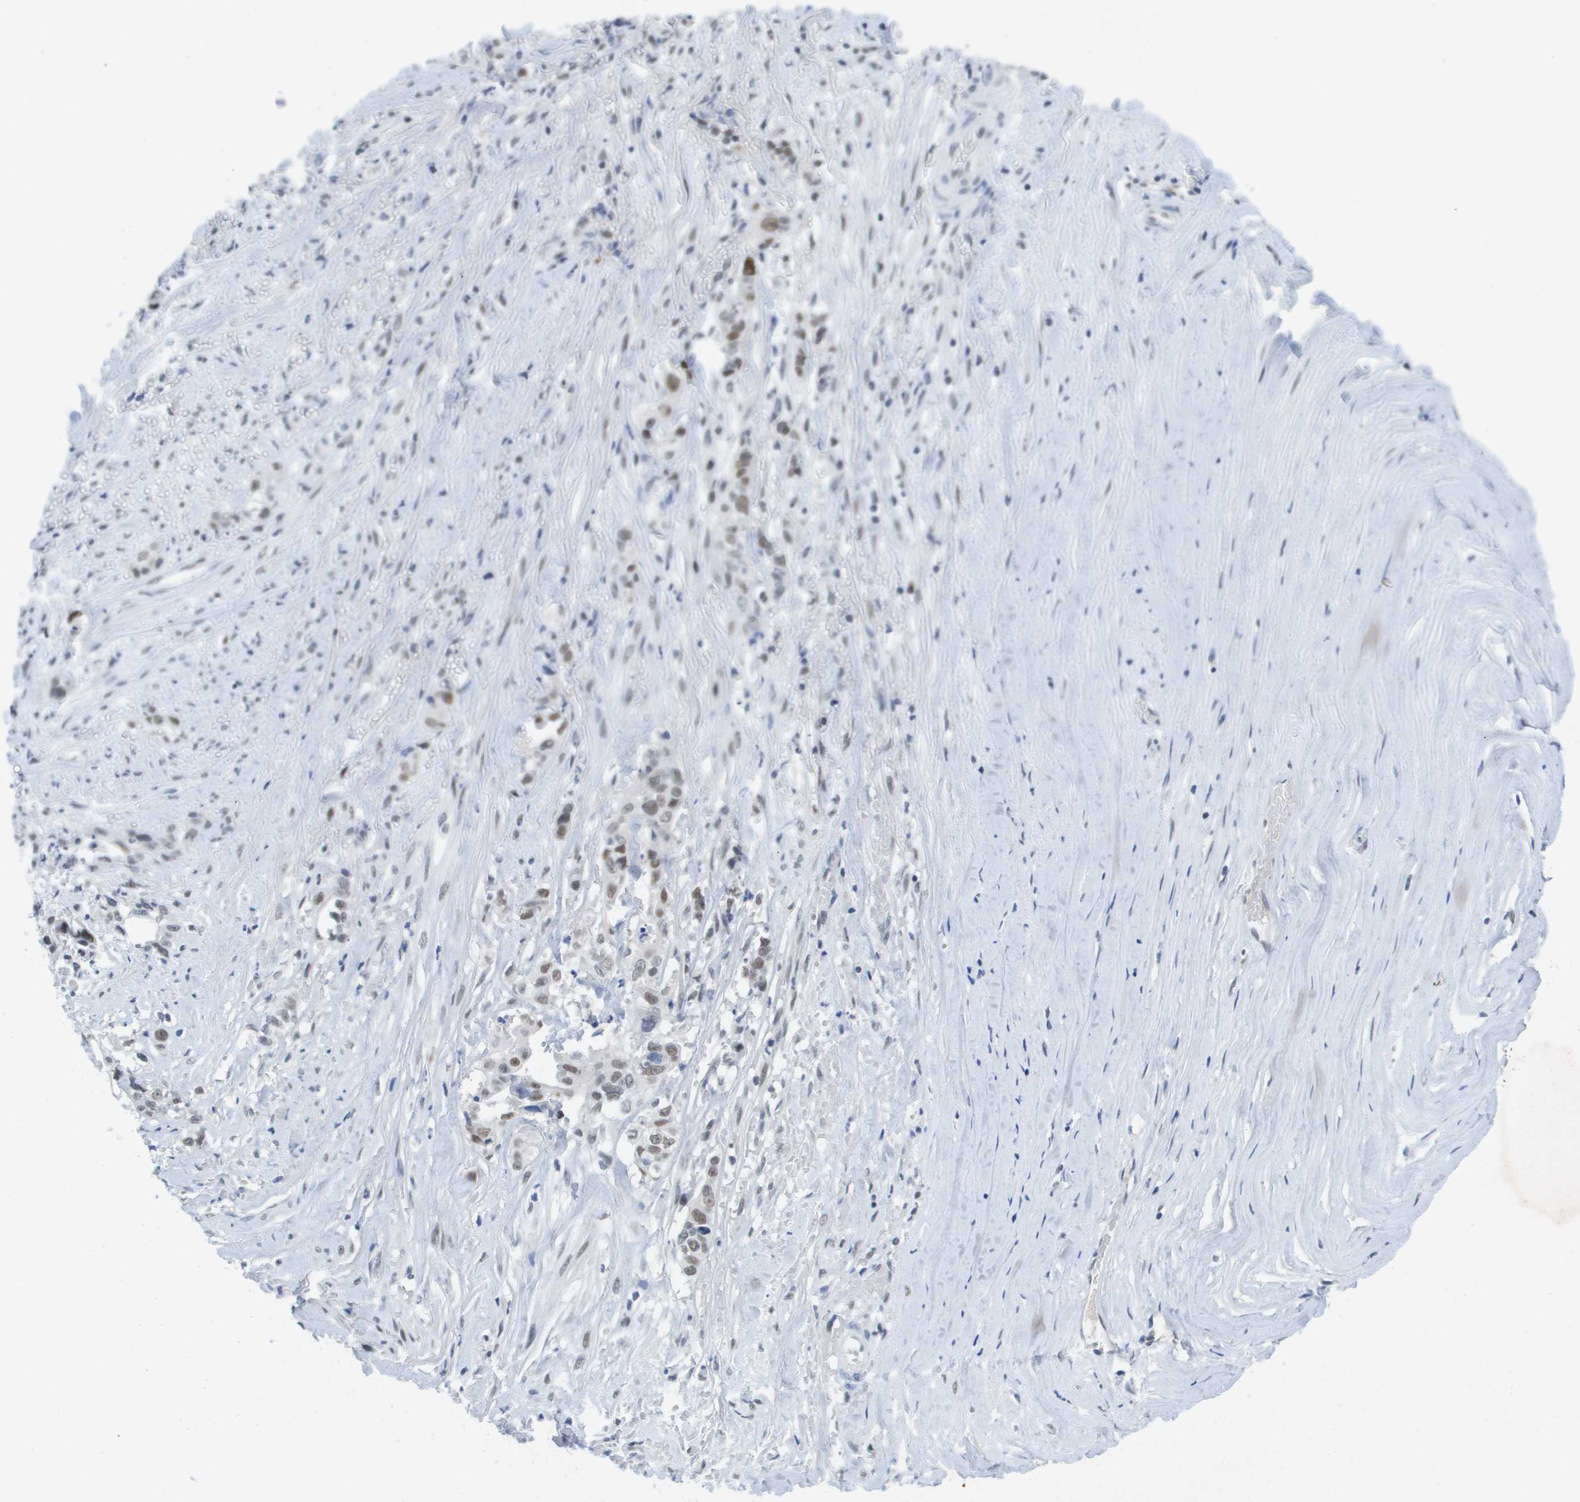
{"staining": {"intensity": "moderate", "quantity": "25%-75%", "location": "nuclear"}, "tissue": "liver cancer", "cell_type": "Tumor cells", "image_type": "cancer", "snomed": [{"axis": "morphology", "description": "Cholangiocarcinoma"}, {"axis": "topography", "description": "Liver"}], "caption": "Human liver cancer (cholangiocarcinoma) stained with a brown dye reveals moderate nuclear positive expression in about 25%-75% of tumor cells.", "gene": "TP53RK", "patient": {"sex": "female", "age": 70}}